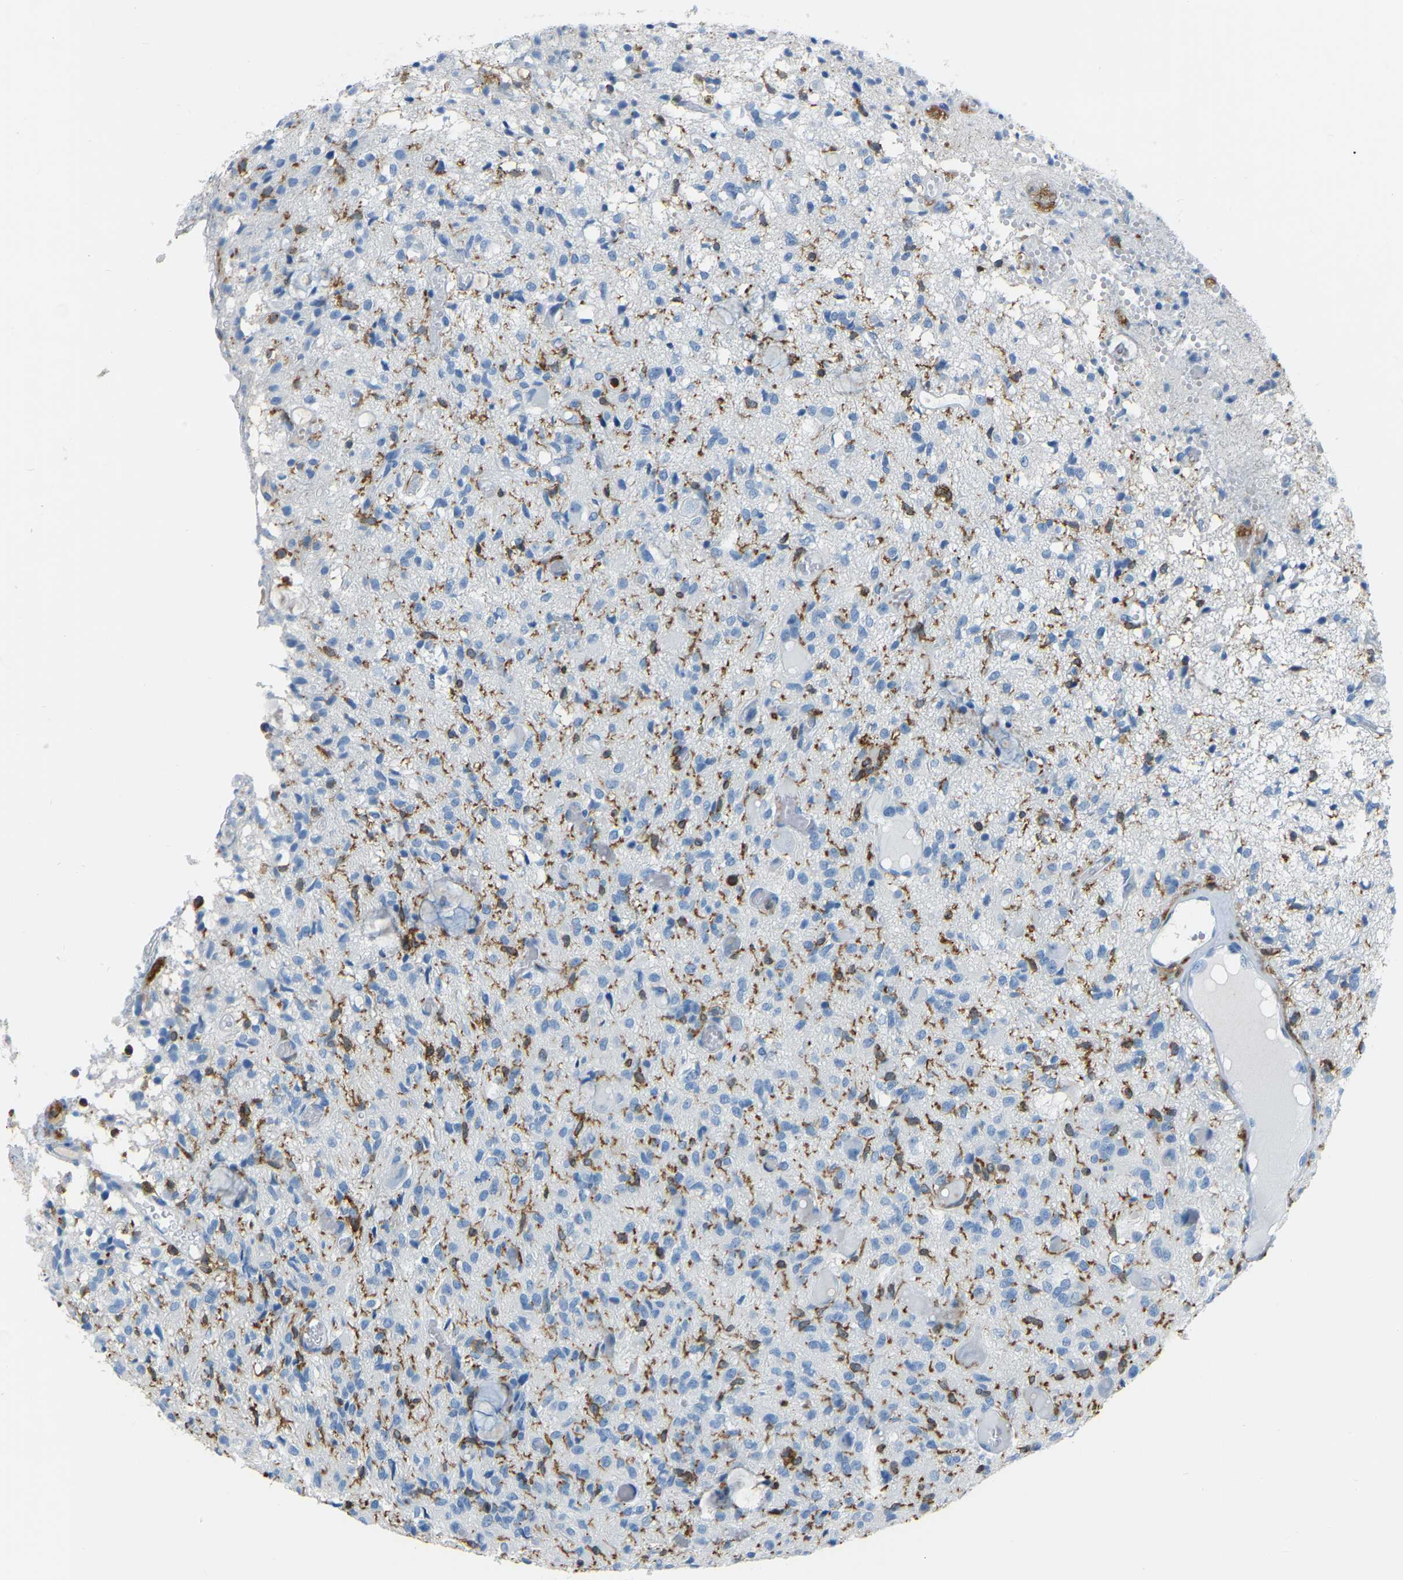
{"staining": {"intensity": "negative", "quantity": "none", "location": "none"}, "tissue": "glioma", "cell_type": "Tumor cells", "image_type": "cancer", "snomed": [{"axis": "morphology", "description": "Glioma, malignant, High grade"}, {"axis": "topography", "description": "Brain"}], "caption": "DAB (3,3'-diaminobenzidine) immunohistochemical staining of glioma exhibits no significant staining in tumor cells. (DAB immunohistochemistry (IHC) with hematoxylin counter stain).", "gene": "ARHGAP45", "patient": {"sex": "female", "age": 59}}